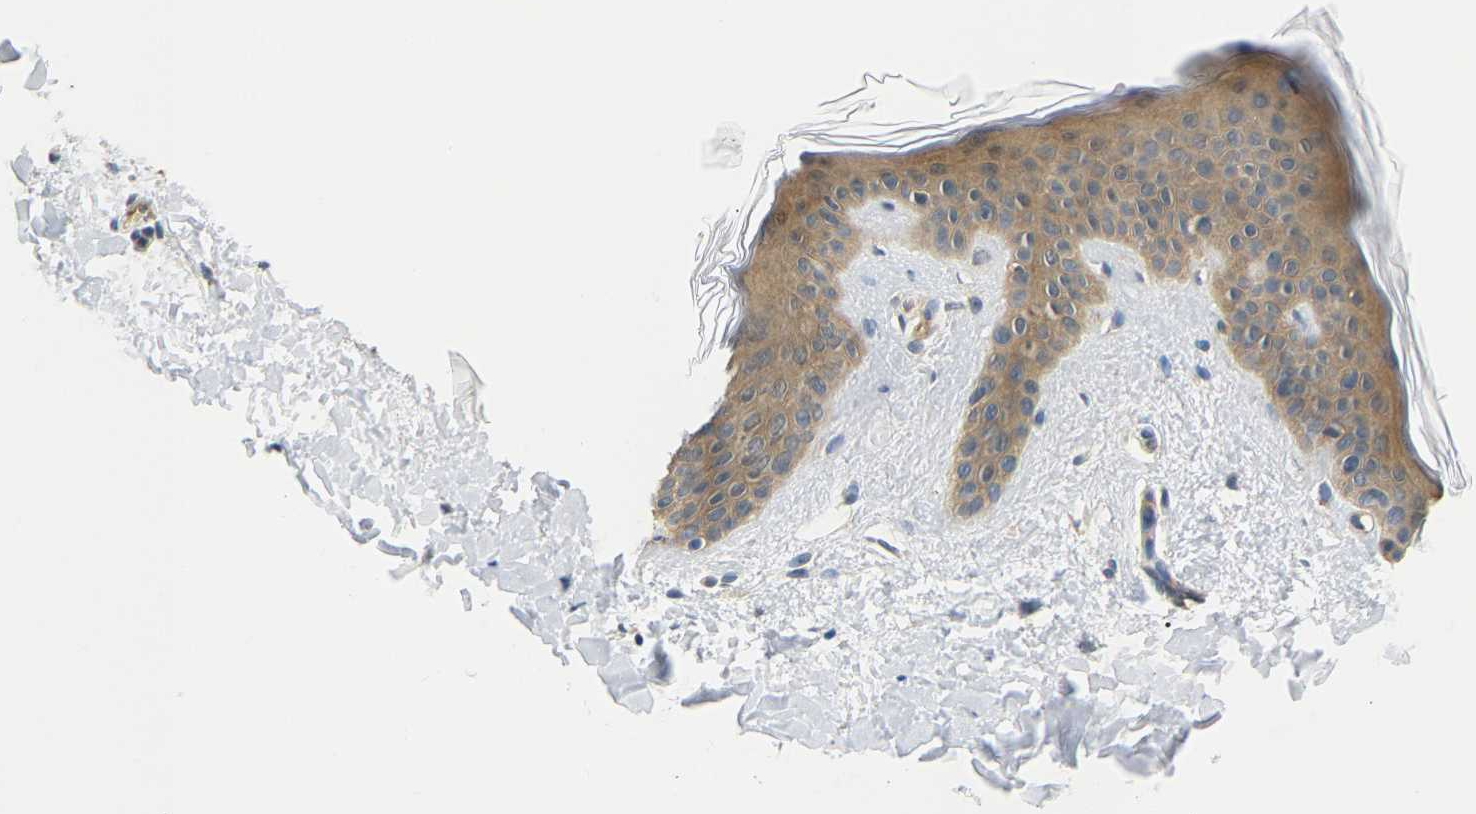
{"staining": {"intensity": "negative", "quantity": "none", "location": "none"}, "tissue": "skin", "cell_type": "Fibroblasts", "image_type": "normal", "snomed": [{"axis": "morphology", "description": "Normal tissue, NOS"}, {"axis": "topography", "description": "Skin"}], "caption": "High magnification brightfield microscopy of benign skin stained with DAB (brown) and counterstained with hematoxylin (blue): fibroblasts show no significant positivity. (Immunohistochemistry, brightfield microscopy, high magnification).", "gene": "ARHGEF12", "patient": {"sex": "female", "age": 17}}